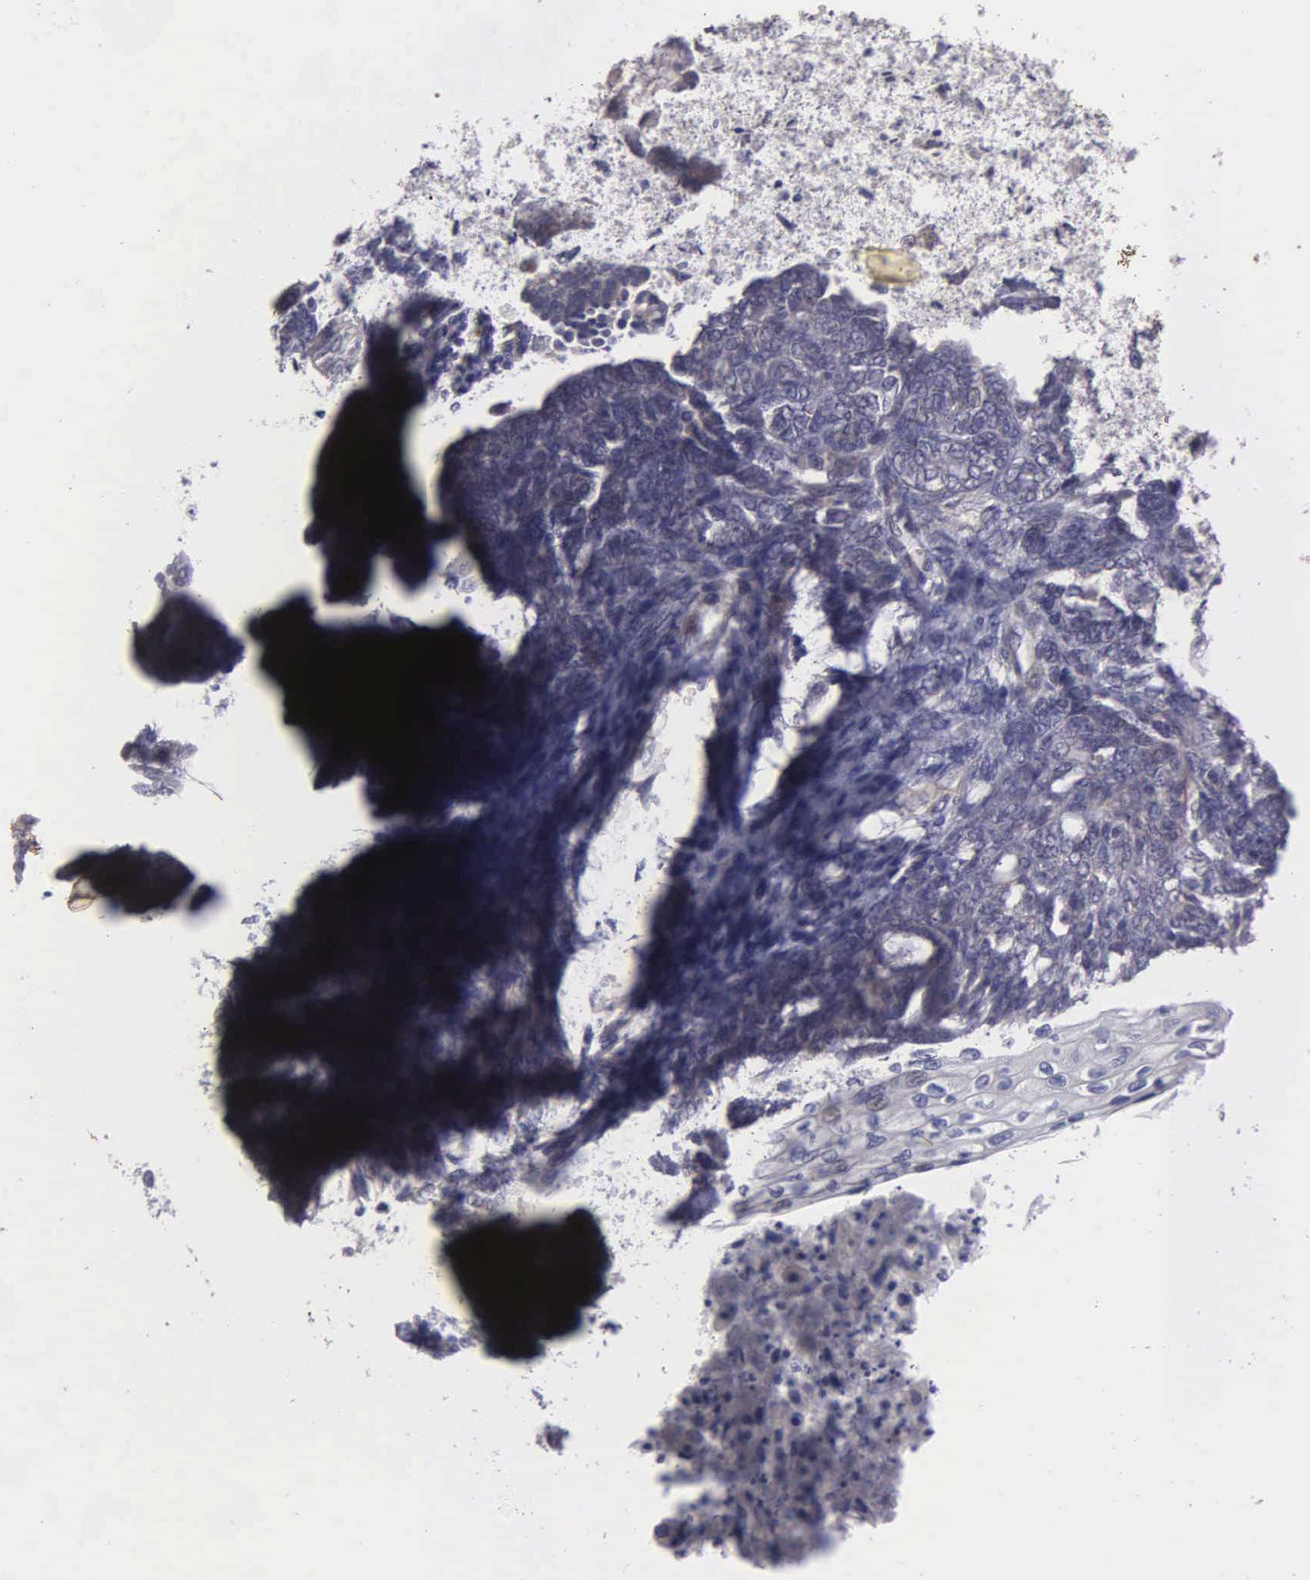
{"staining": {"intensity": "negative", "quantity": "none", "location": "none"}, "tissue": "cervical cancer", "cell_type": "Tumor cells", "image_type": "cancer", "snomed": [{"axis": "morphology", "description": "Squamous cell carcinoma, NOS"}, {"axis": "topography", "description": "Cervix"}], "caption": "Immunohistochemistry micrograph of cervical squamous cell carcinoma stained for a protein (brown), which displays no expression in tumor cells.", "gene": "RTL10", "patient": {"sex": "female", "age": 32}}